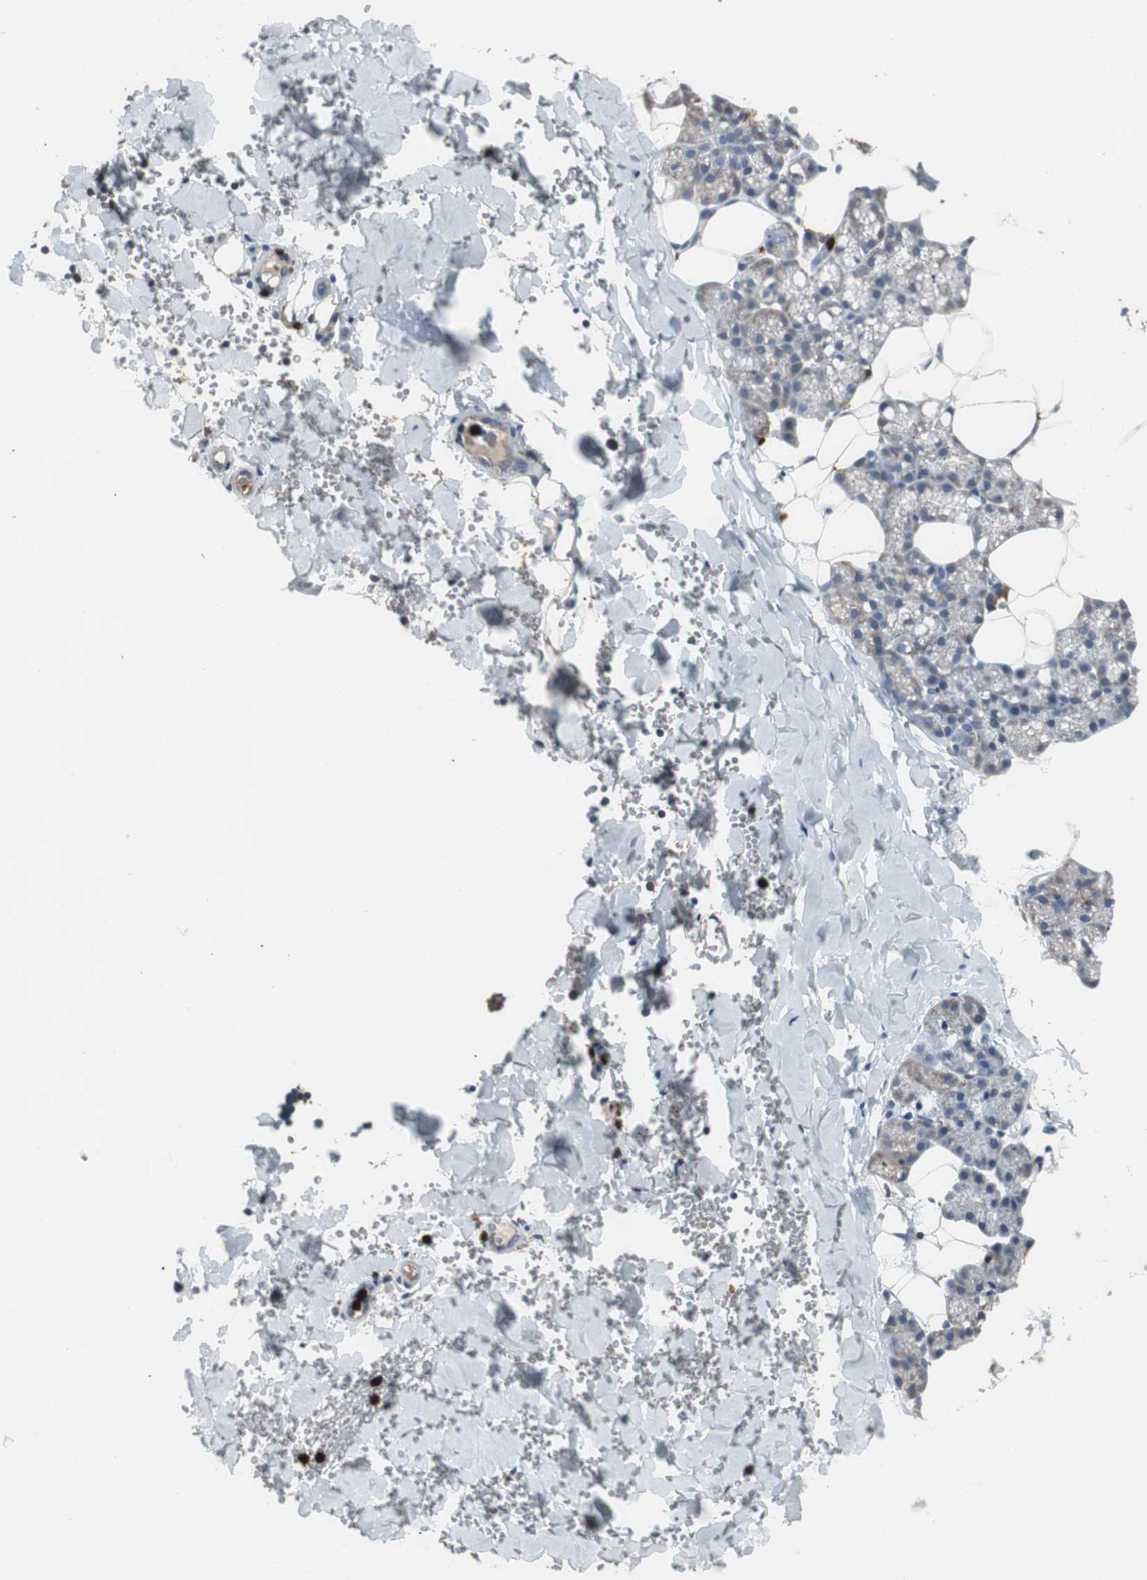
{"staining": {"intensity": "negative", "quantity": "none", "location": "none"}, "tissue": "salivary gland", "cell_type": "Glandular cells", "image_type": "normal", "snomed": [{"axis": "morphology", "description": "Normal tissue, NOS"}, {"axis": "topography", "description": "Lymph node"}, {"axis": "topography", "description": "Salivary gland"}], "caption": "DAB (3,3'-diaminobenzidine) immunohistochemical staining of benign salivary gland exhibits no significant staining in glandular cells.", "gene": "NCF2", "patient": {"sex": "male", "age": 8}}